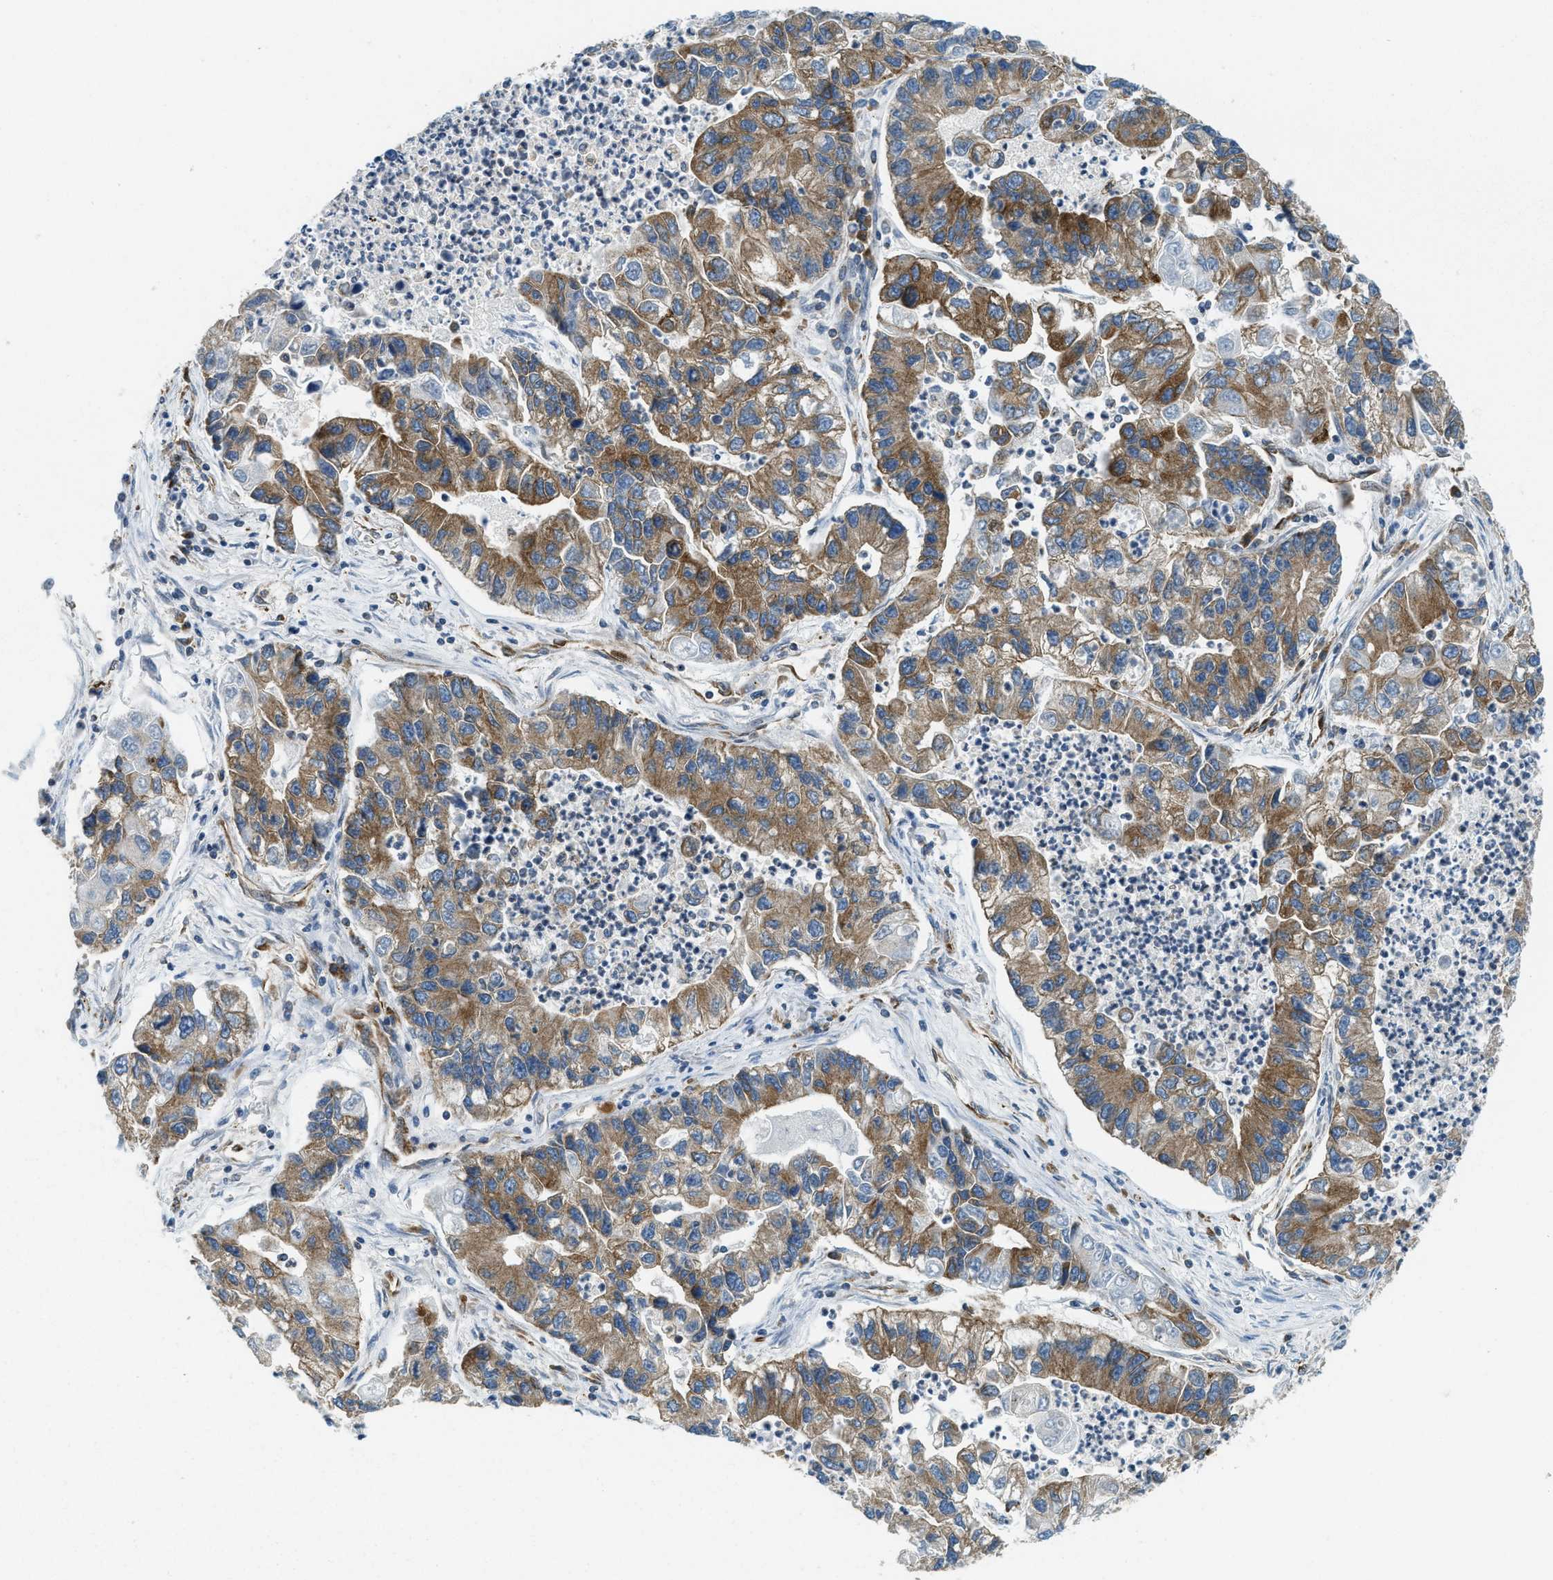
{"staining": {"intensity": "moderate", "quantity": ">75%", "location": "cytoplasmic/membranous"}, "tissue": "lung cancer", "cell_type": "Tumor cells", "image_type": "cancer", "snomed": [{"axis": "morphology", "description": "Adenocarcinoma, NOS"}, {"axis": "topography", "description": "Lung"}], "caption": "High-magnification brightfield microscopy of lung cancer (adenocarcinoma) stained with DAB (brown) and counterstained with hematoxylin (blue). tumor cells exhibit moderate cytoplasmic/membranous positivity is appreciated in approximately>75% of cells. (Stains: DAB (3,3'-diaminobenzidine) in brown, nuclei in blue, Microscopy: brightfield microscopy at high magnification).", "gene": "BCAP31", "patient": {"sex": "female", "age": 51}}